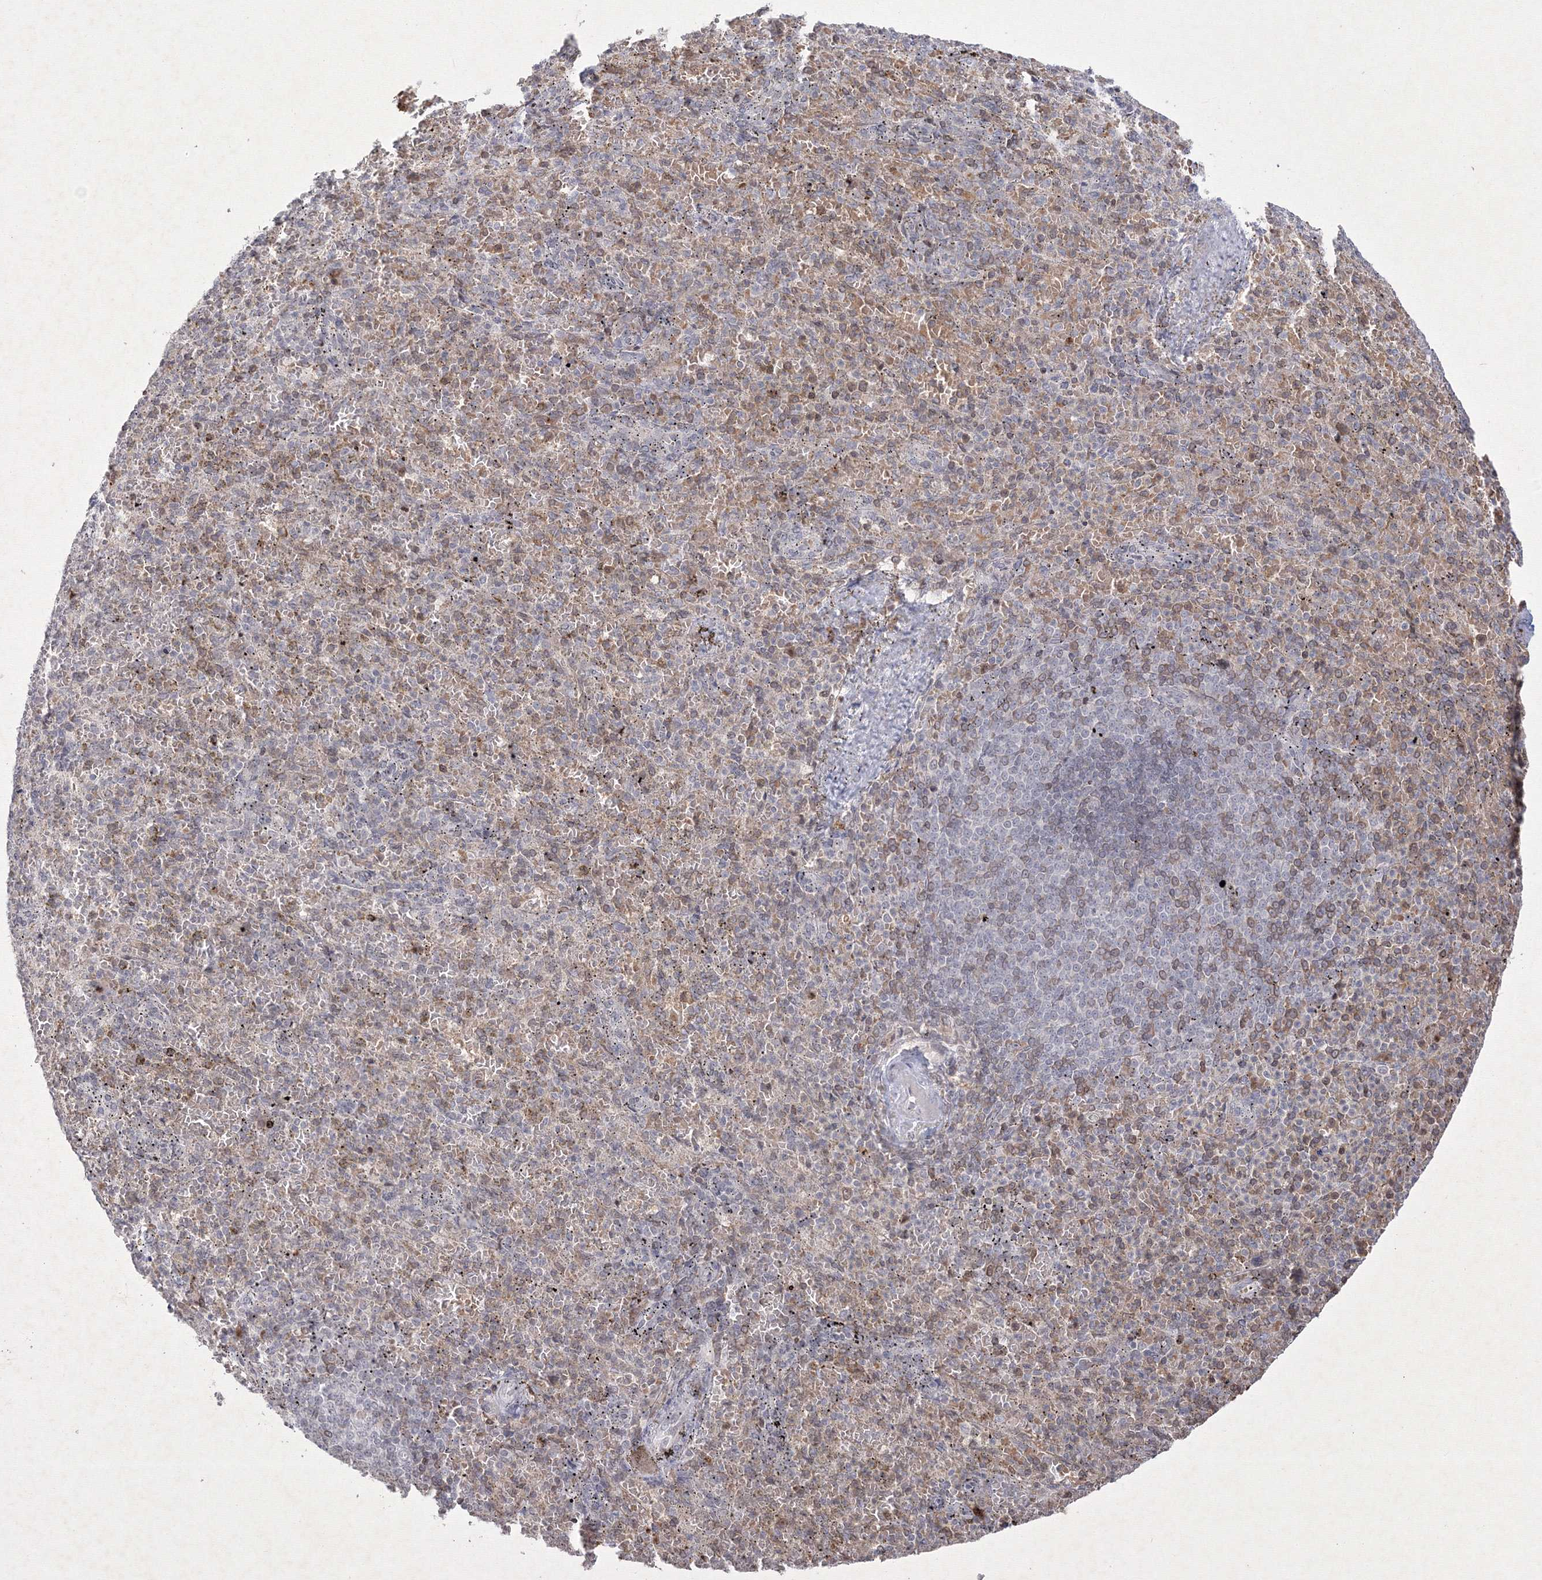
{"staining": {"intensity": "weak", "quantity": "25%-75%", "location": "cytoplasmic/membranous,nuclear"}, "tissue": "spleen", "cell_type": "Cells in red pulp", "image_type": "normal", "snomed": [{"axis": "morphology", "description": "Normal tissue, NOS"}, {"axis": "topography", "description": "Spleen"}], "caption": "Weak cytoplasmic/membranous,nuclear staining is identified in approximately 25%-75% of cells in red pulp in unremarkable spleen. Nuclei are stained in blue.", "gene": "NXPE3", "patient": {"sex": "female", "age": 74}}